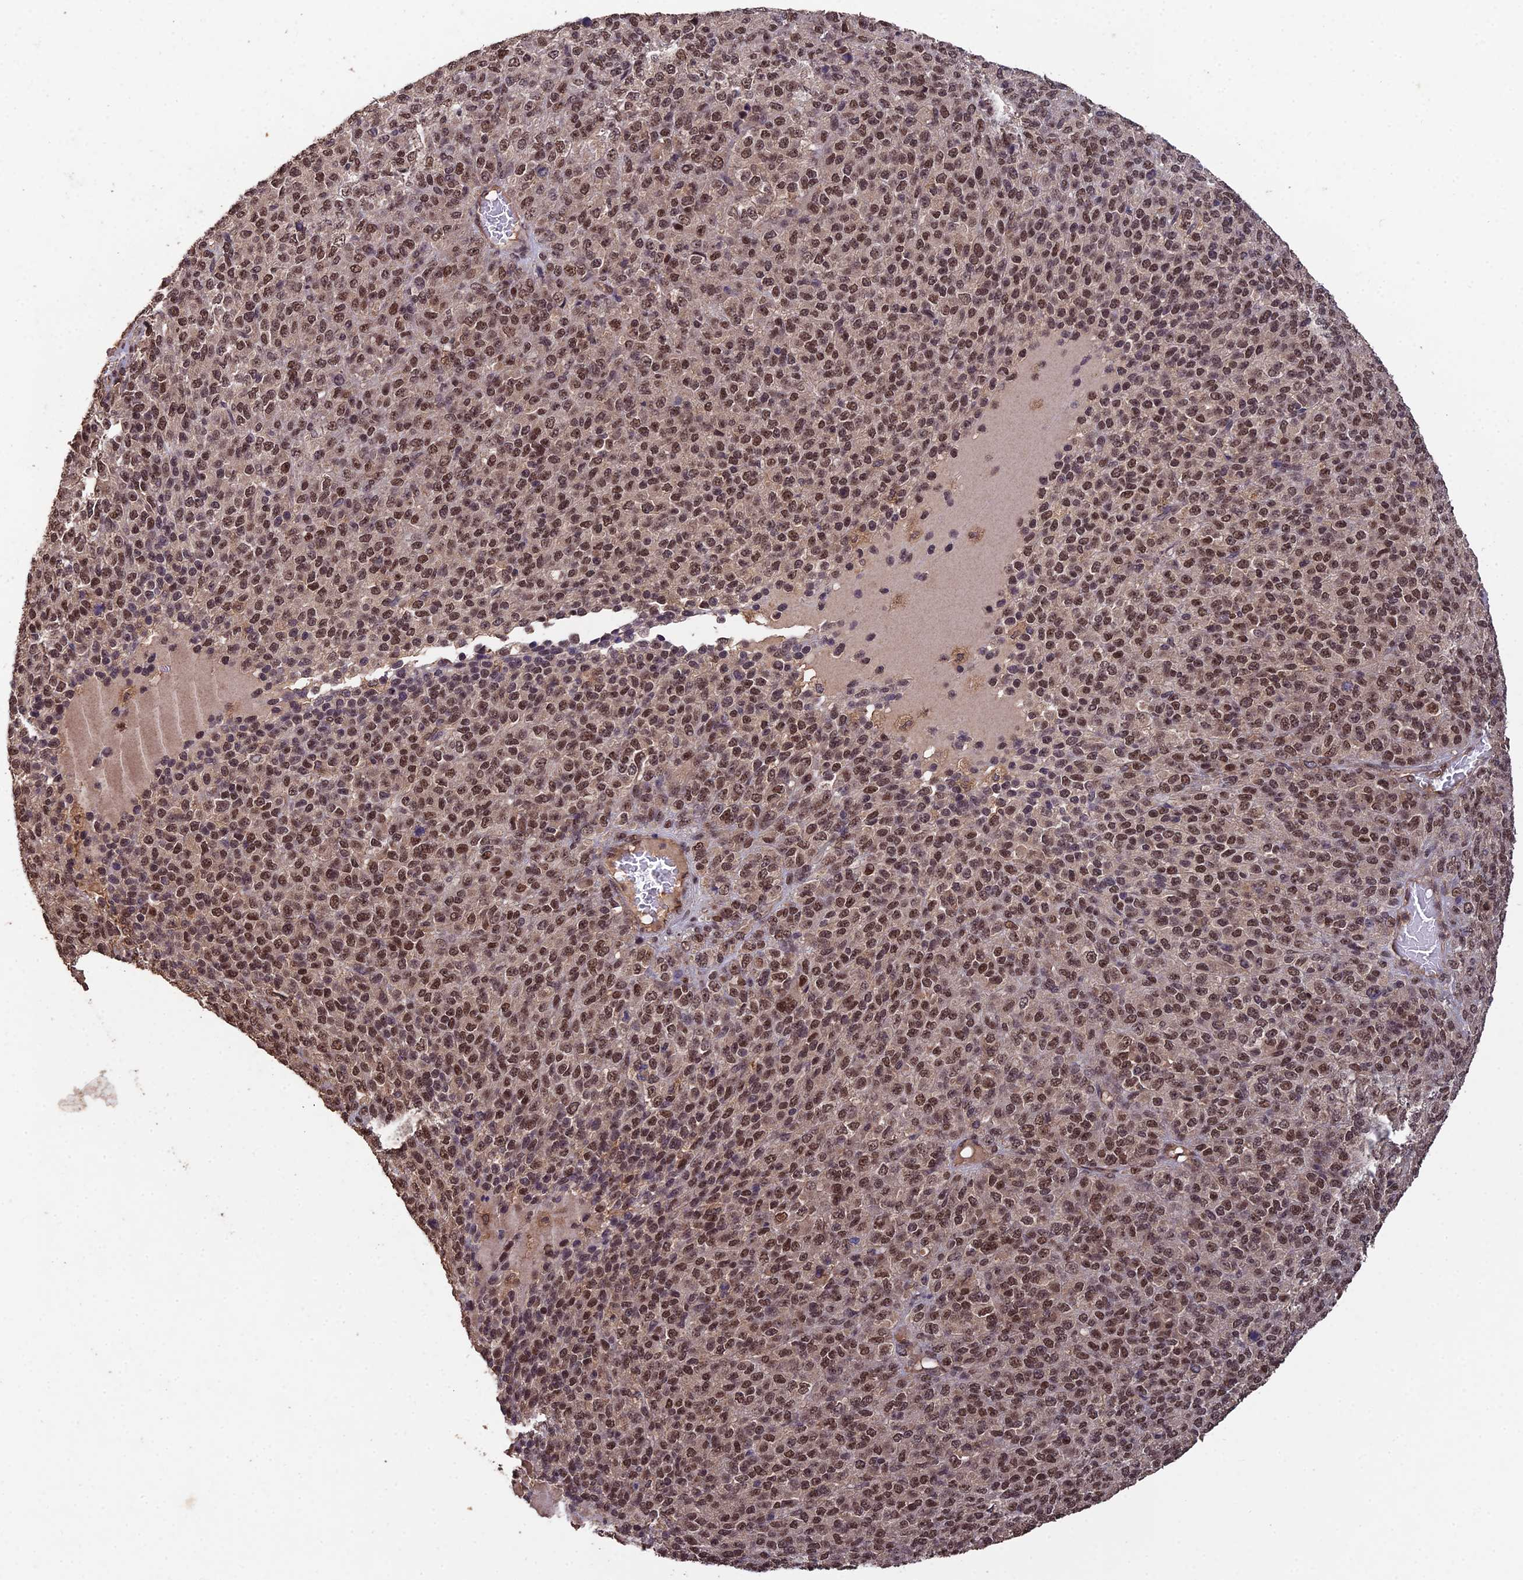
{"staining": {"intensity": "moderate", "quantity": ">75%", "location": "nuclear"}, "tissue": "melanoma", "cell_type": "Tumor cells", "image_type": "cancer", "snomed": [{"axis": "morphology", "description": "Malignant melanoma, Metastatic site"}, {"axis": "topography", "description": "Brain"}], "caption": "Protein expression analysis of malignant melanoma (metastatic site) demonstrates moderate nuclear staining in about >75% of tumor cells.", "gene": "RALGAPA2", "patient": {"sex": "female", "age": 56}}